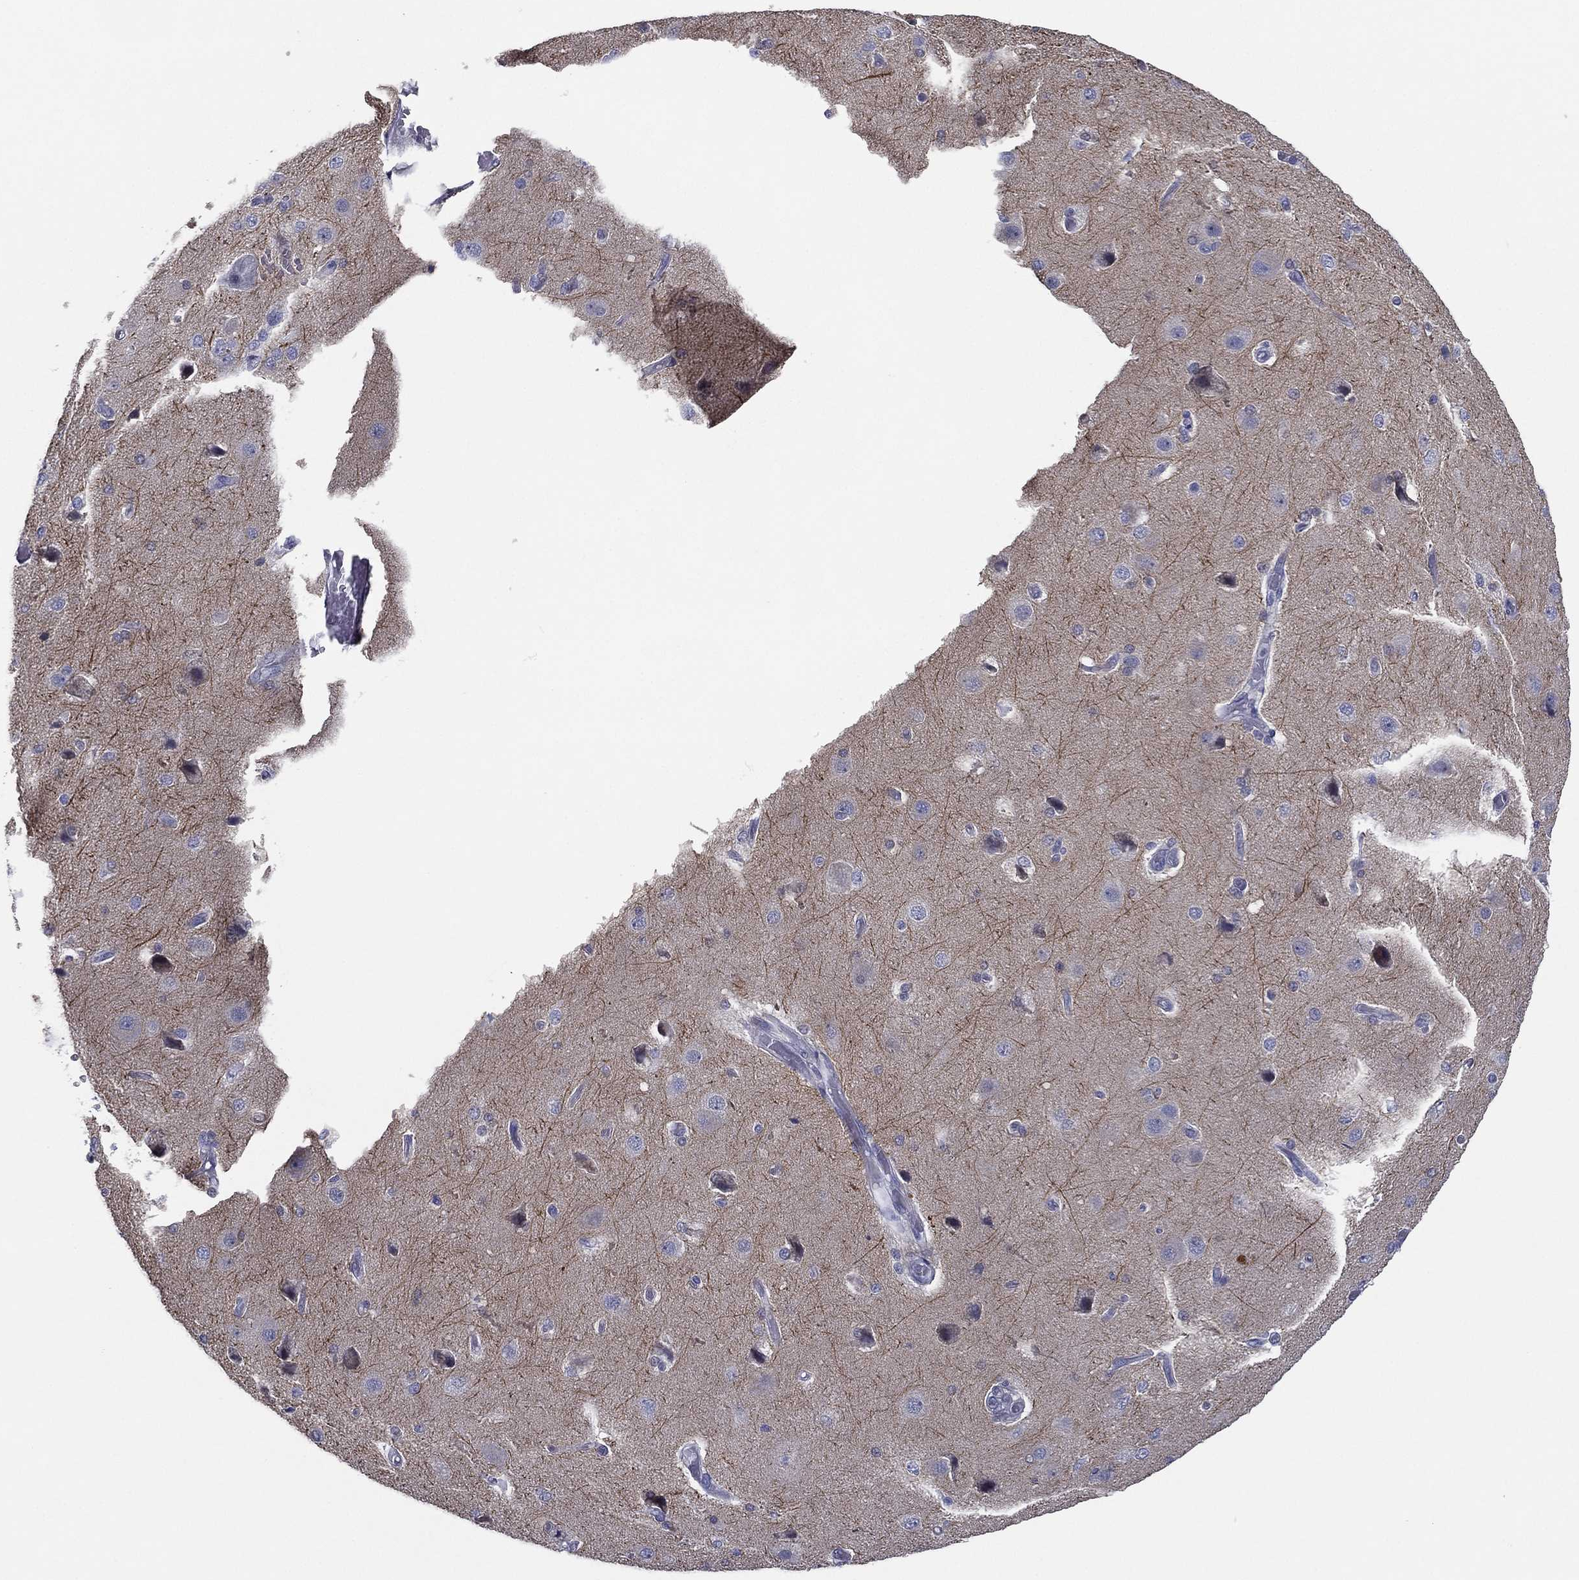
{"staining": {"intensity": "negative", "quantity": "none", "location": "none"}, "tissue": "cerebral cortex", "cell_type": "Endothelial cells", "image_type": "normal", "snomed": [{"axis": "morphology", "description": "Normal tissue, NOS"}, {"axis": "morphology", "description": "Glioma, malignant, High grade"}, {"axis": "topography", "description": "Cerebral cortex"}], "caption": "Histopathology image shows no protein staining in endothelial cells of normal cerebral cortex. The staining was performed using DAB (3,3'-diaminobenzidine) to visualize the protein expression in brown, while the nuclei were stained in blue with hematoxylin (Magnification: 20x).", "gene": "SLC13A4", "patient": {"sex": "male", "age": 77}}